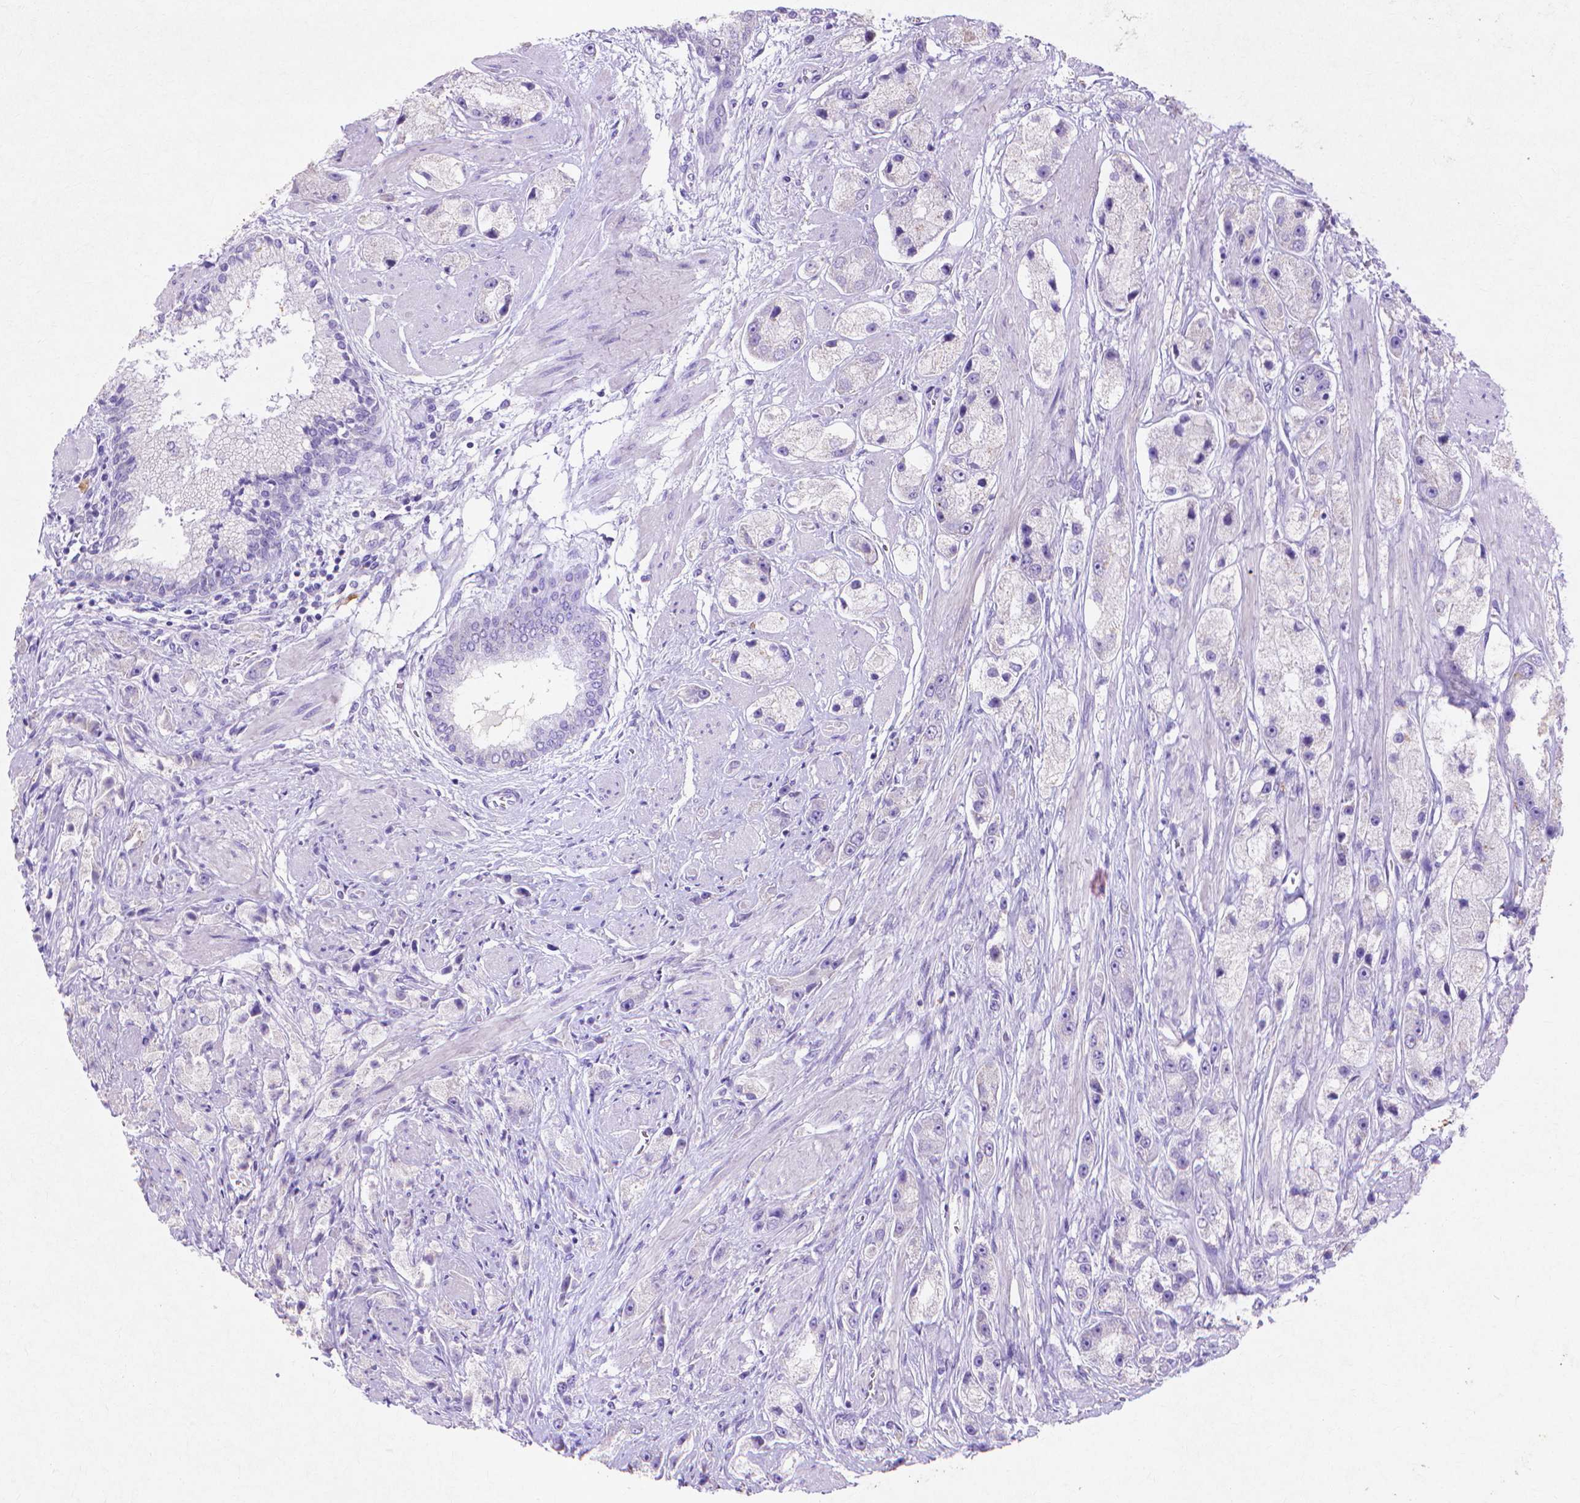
{"staining": {"intensity": "negative", "quantity": "none", "location": "none"}, "tissue": "prostate cancer", "cell_type": "Tumor cells", "image_type": "cancer", "snomed": [{"axis": "morphology", "description": "Adenocarcinoma, High grade"}, {"axis": "topography", "description": "Prostate"}], "caption": "This histopathology image is of high-grade adenocarcinoma (prostate) stained with immunohistochemistry to label a protein in brown with the nuclei are counter-stained blue. There is no staining in tumor cells.", "gene": "MMP11", "patient": {"sex": "male", "age": 67}}